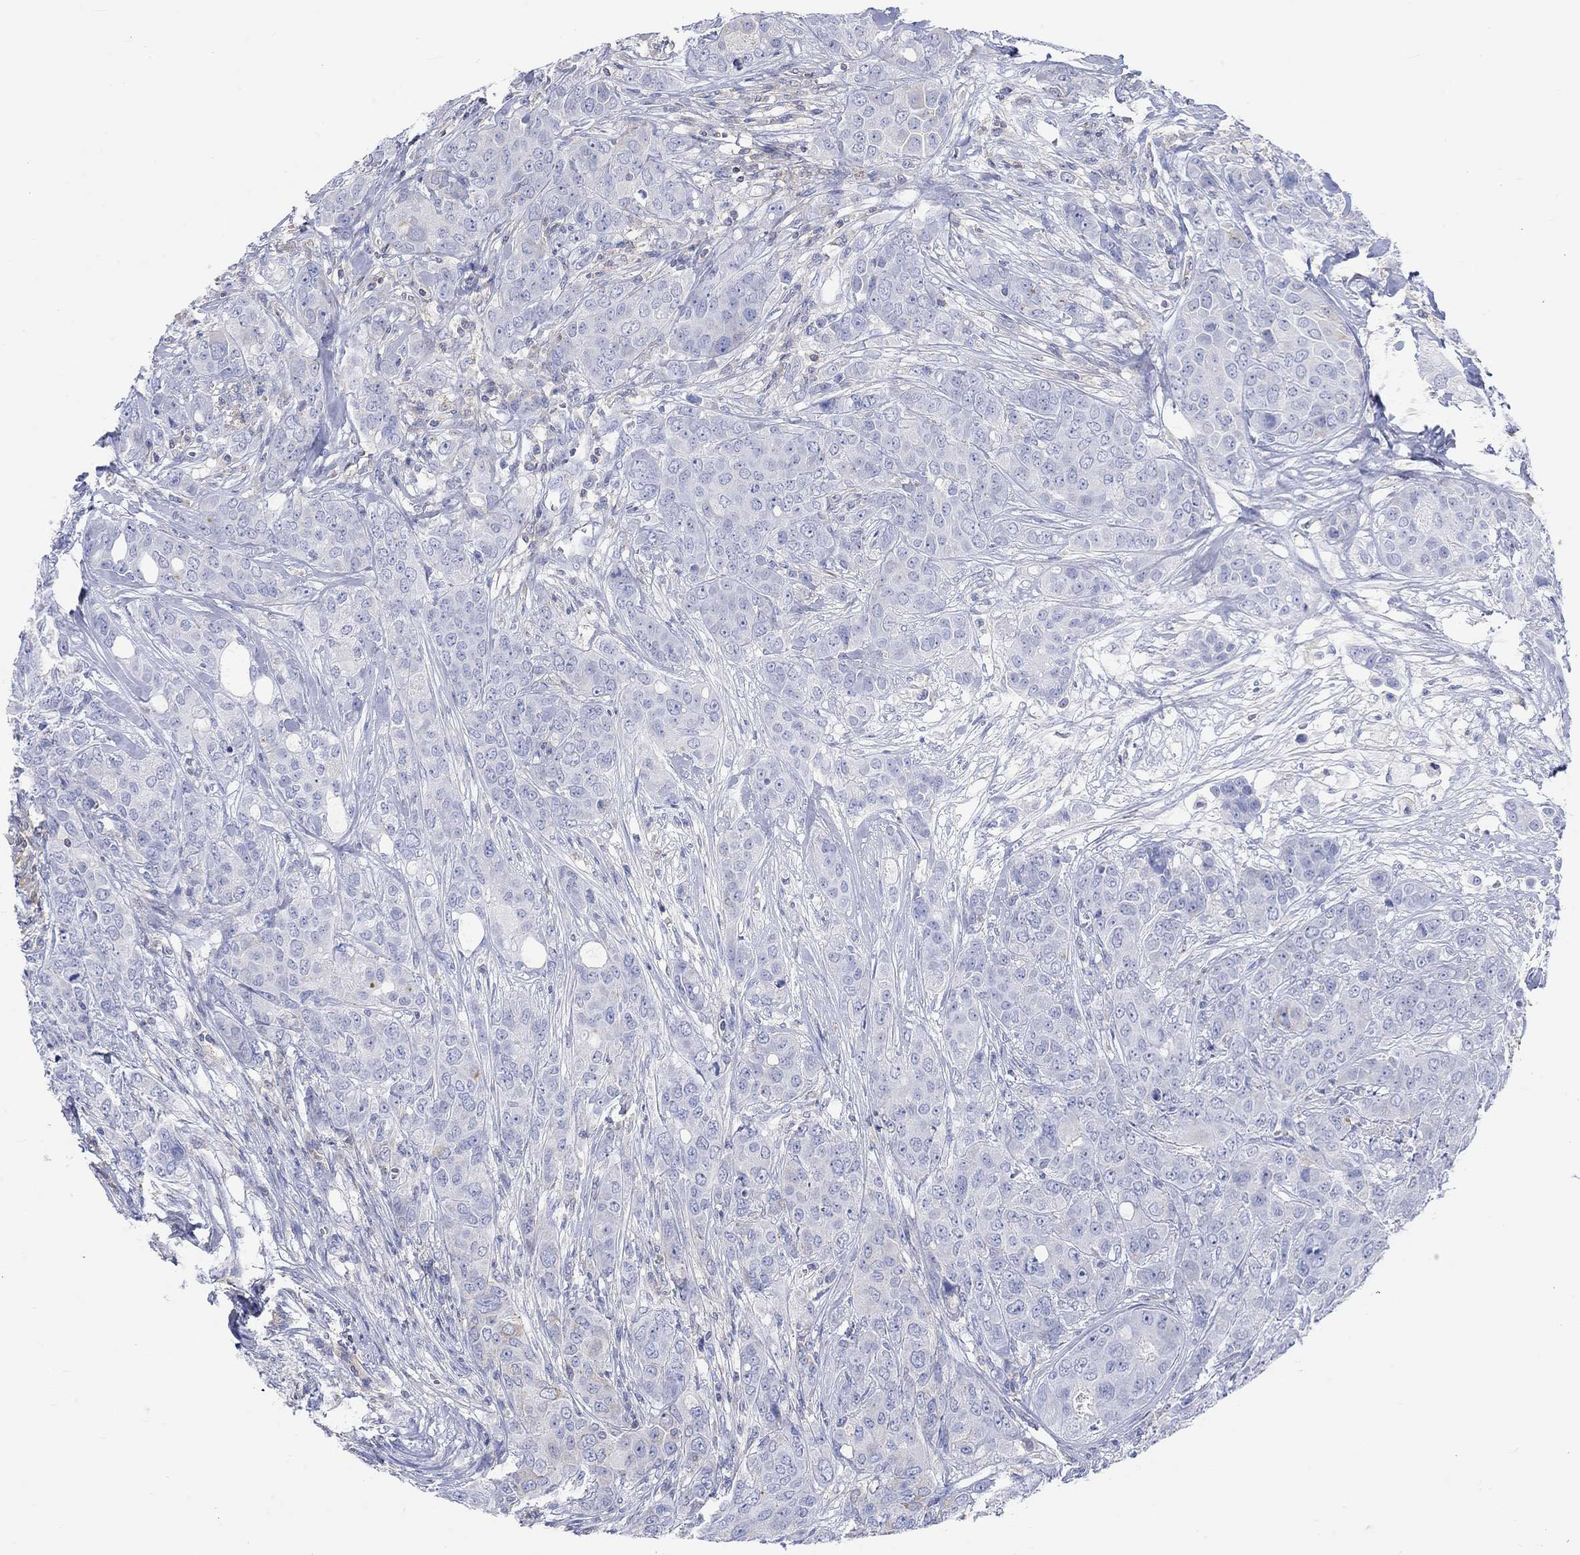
{"staining": {"intensity": "negative", "quantity": "none", "location": "none"}, "tissue": "breast cancer", "cell_type": "Tumor cells", "image_type": "cancer", "snomed": [{"axis": "morphology", "description": "Duct carcinoma"}, {"axis": "topography", "description": "Breast"}], "caption": "A histopathology image of human breast cancer is negative for staining in tumor cells.", "gene": "GCM1", "patient": {"sex": "female", "age": 43}}